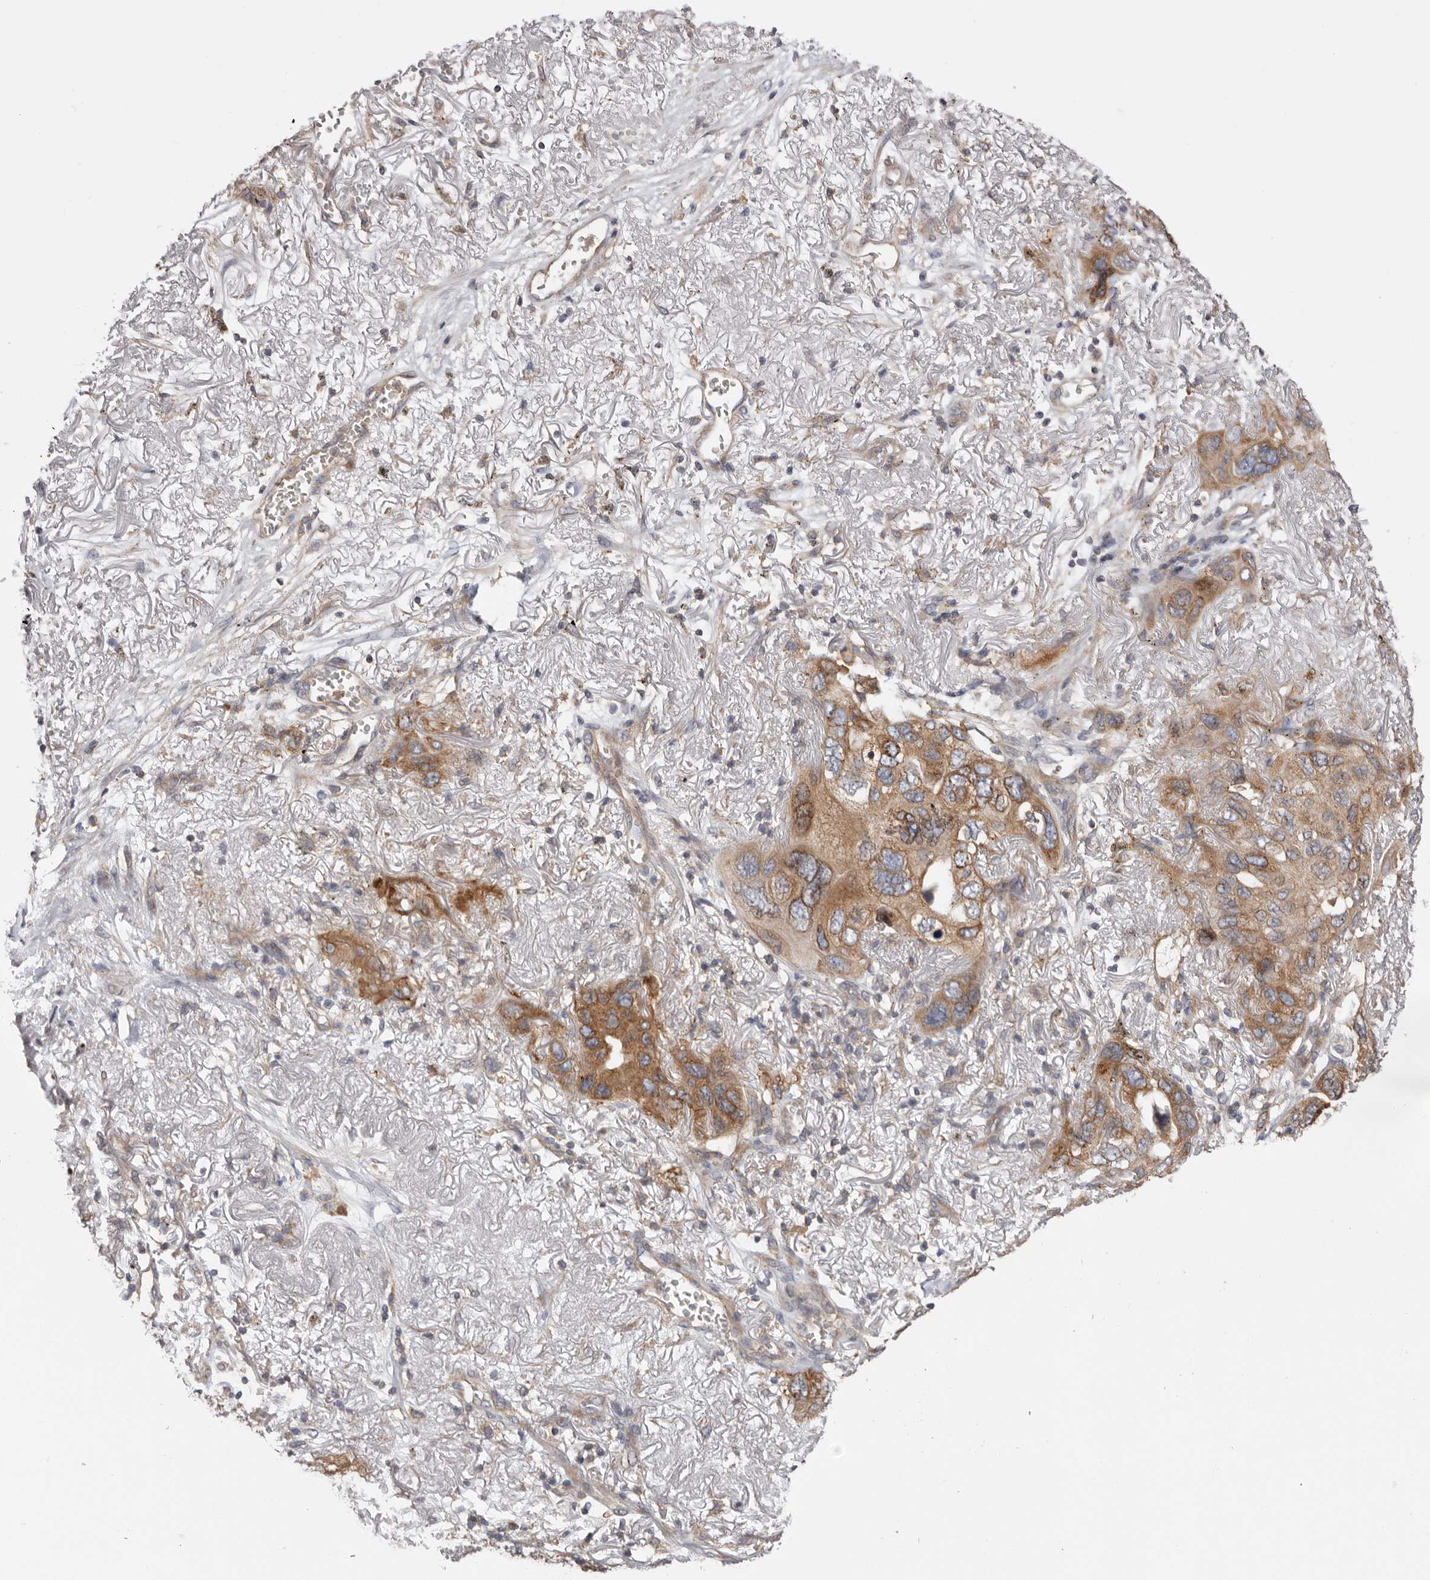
{"staining": {"intensity": "moderate", "quantity": ">75%", "location": "cytoplasmic/membranous"}, "tissue": "lung cancer", "cell_type": "Tumor cells", "image_type": "cancer", "snomed": [{"axis": "morphology", "description": "Squamous cell carcinoma, NOS"}, {"axis": "topography", "description": "Lung"}], "caption": "High-power microscopy captured an immunohistochemistry (IHC) photomicrograph of lung squamous cell carcinoma, revealing moderate cytoplasmic/membranous expression in about >75% of tumor cells. Immunohistochemistry (ihc) stains the protein of interest in brown and the nuclei are stained blue.", "gene": "TMUB1", "patient": {"sex": "female", "age": 73}}